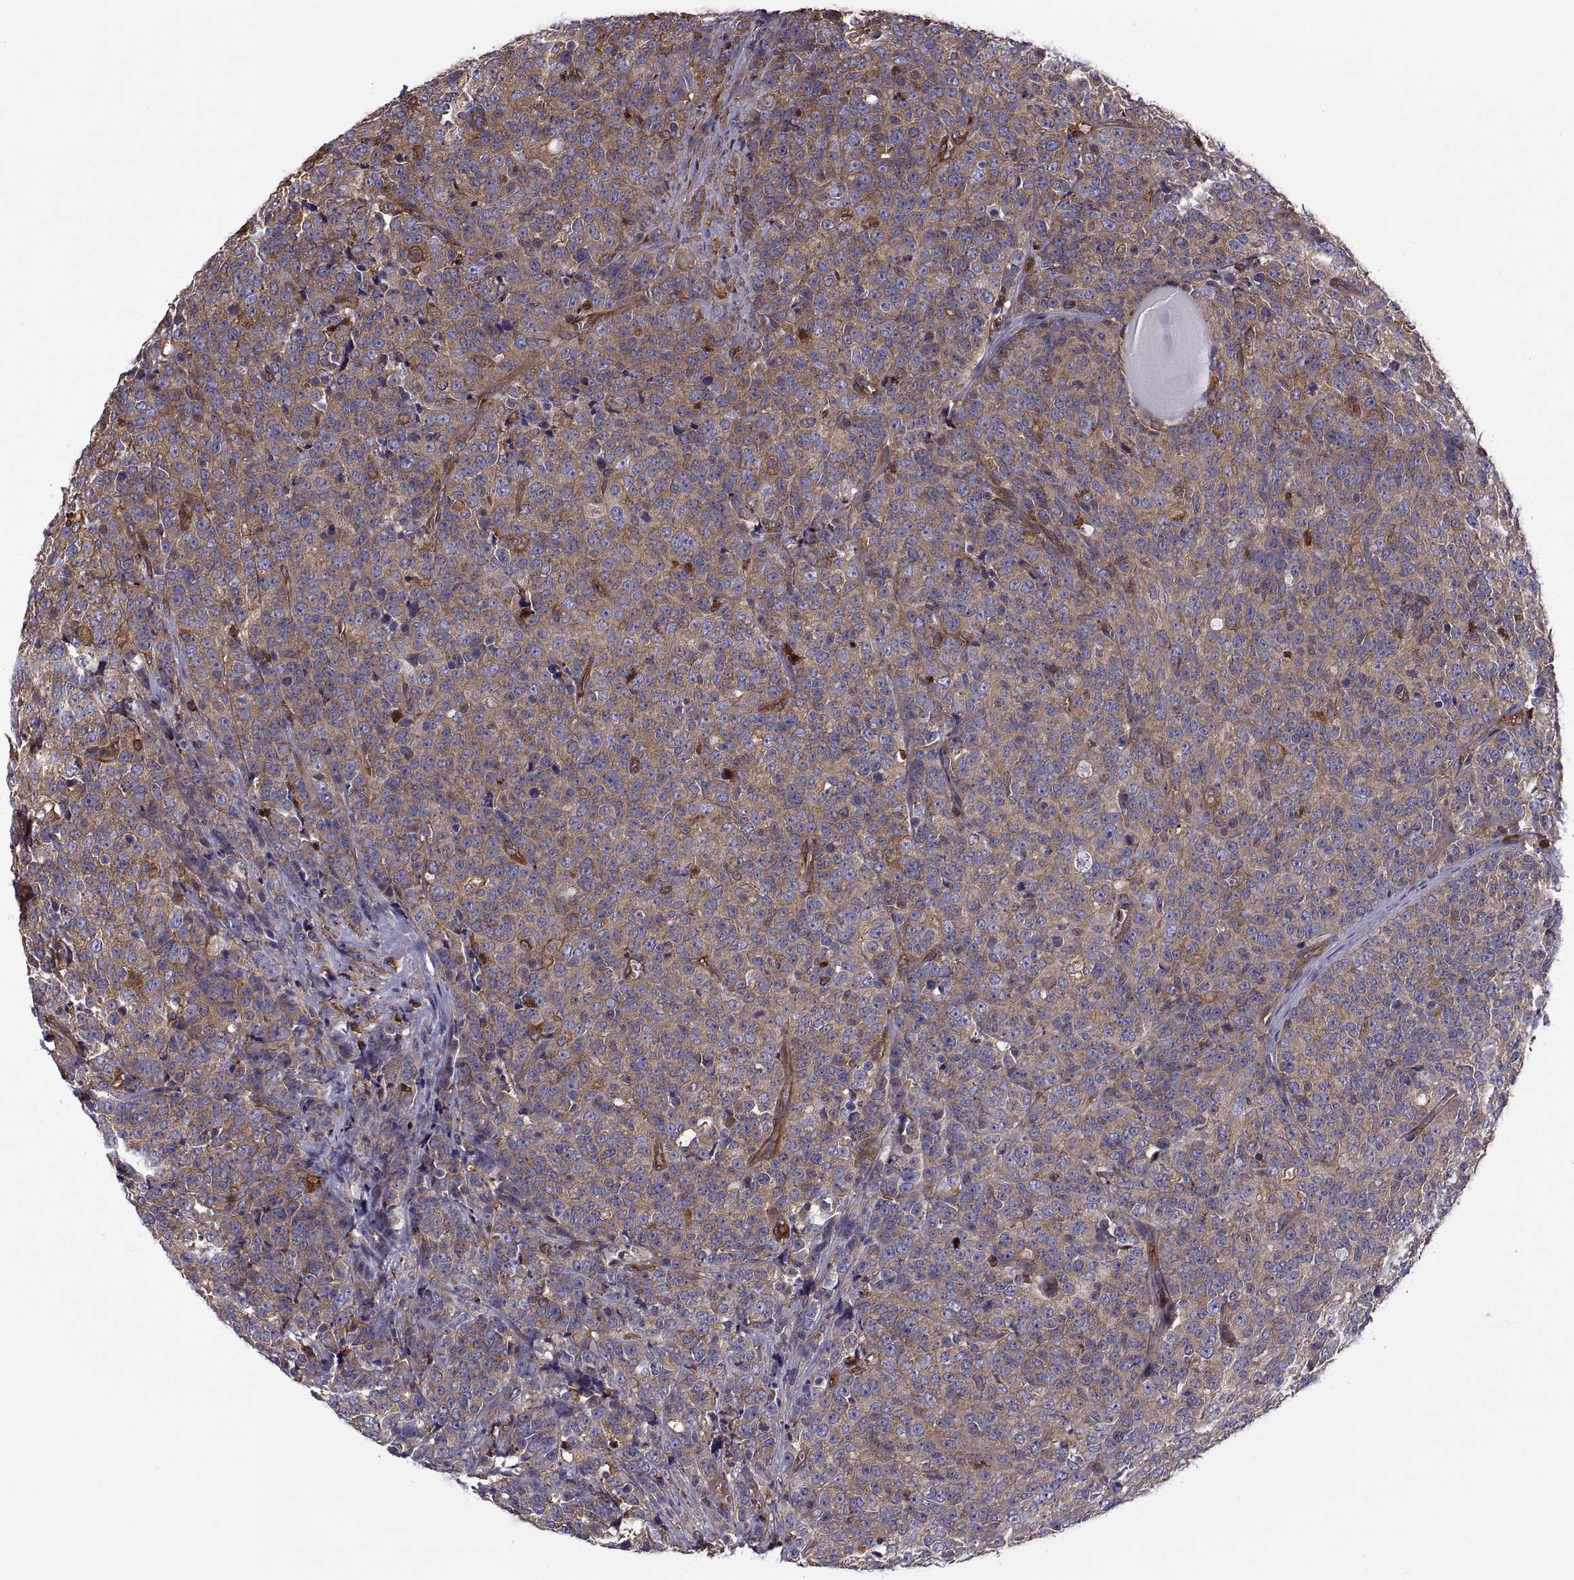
{"staining": {"intensity": "moderate", "quantity": "25%-75%", "location": "cytoplasmic/membranous"}, "tissue": "prostate cancer", "cell_type": "Tumor cells", "image_type": "cancer", "snomed": [{"axis": "morphology", "description": "Adenocarcinoma, NOS"}, {"axis": "topography", "description": "Prostate"}], "caption": "This photomicrograph reveals prostate cancer (adenocarcinoma) stained with immunohistochemistry to label a protein in brown. The cytoplasmic/membranous of tumor cells show moderate positivity for the protein. Nuclei are counter-stained blue.", "gene": "MYH9", "patient": {"sex": "male", "age": 67}}